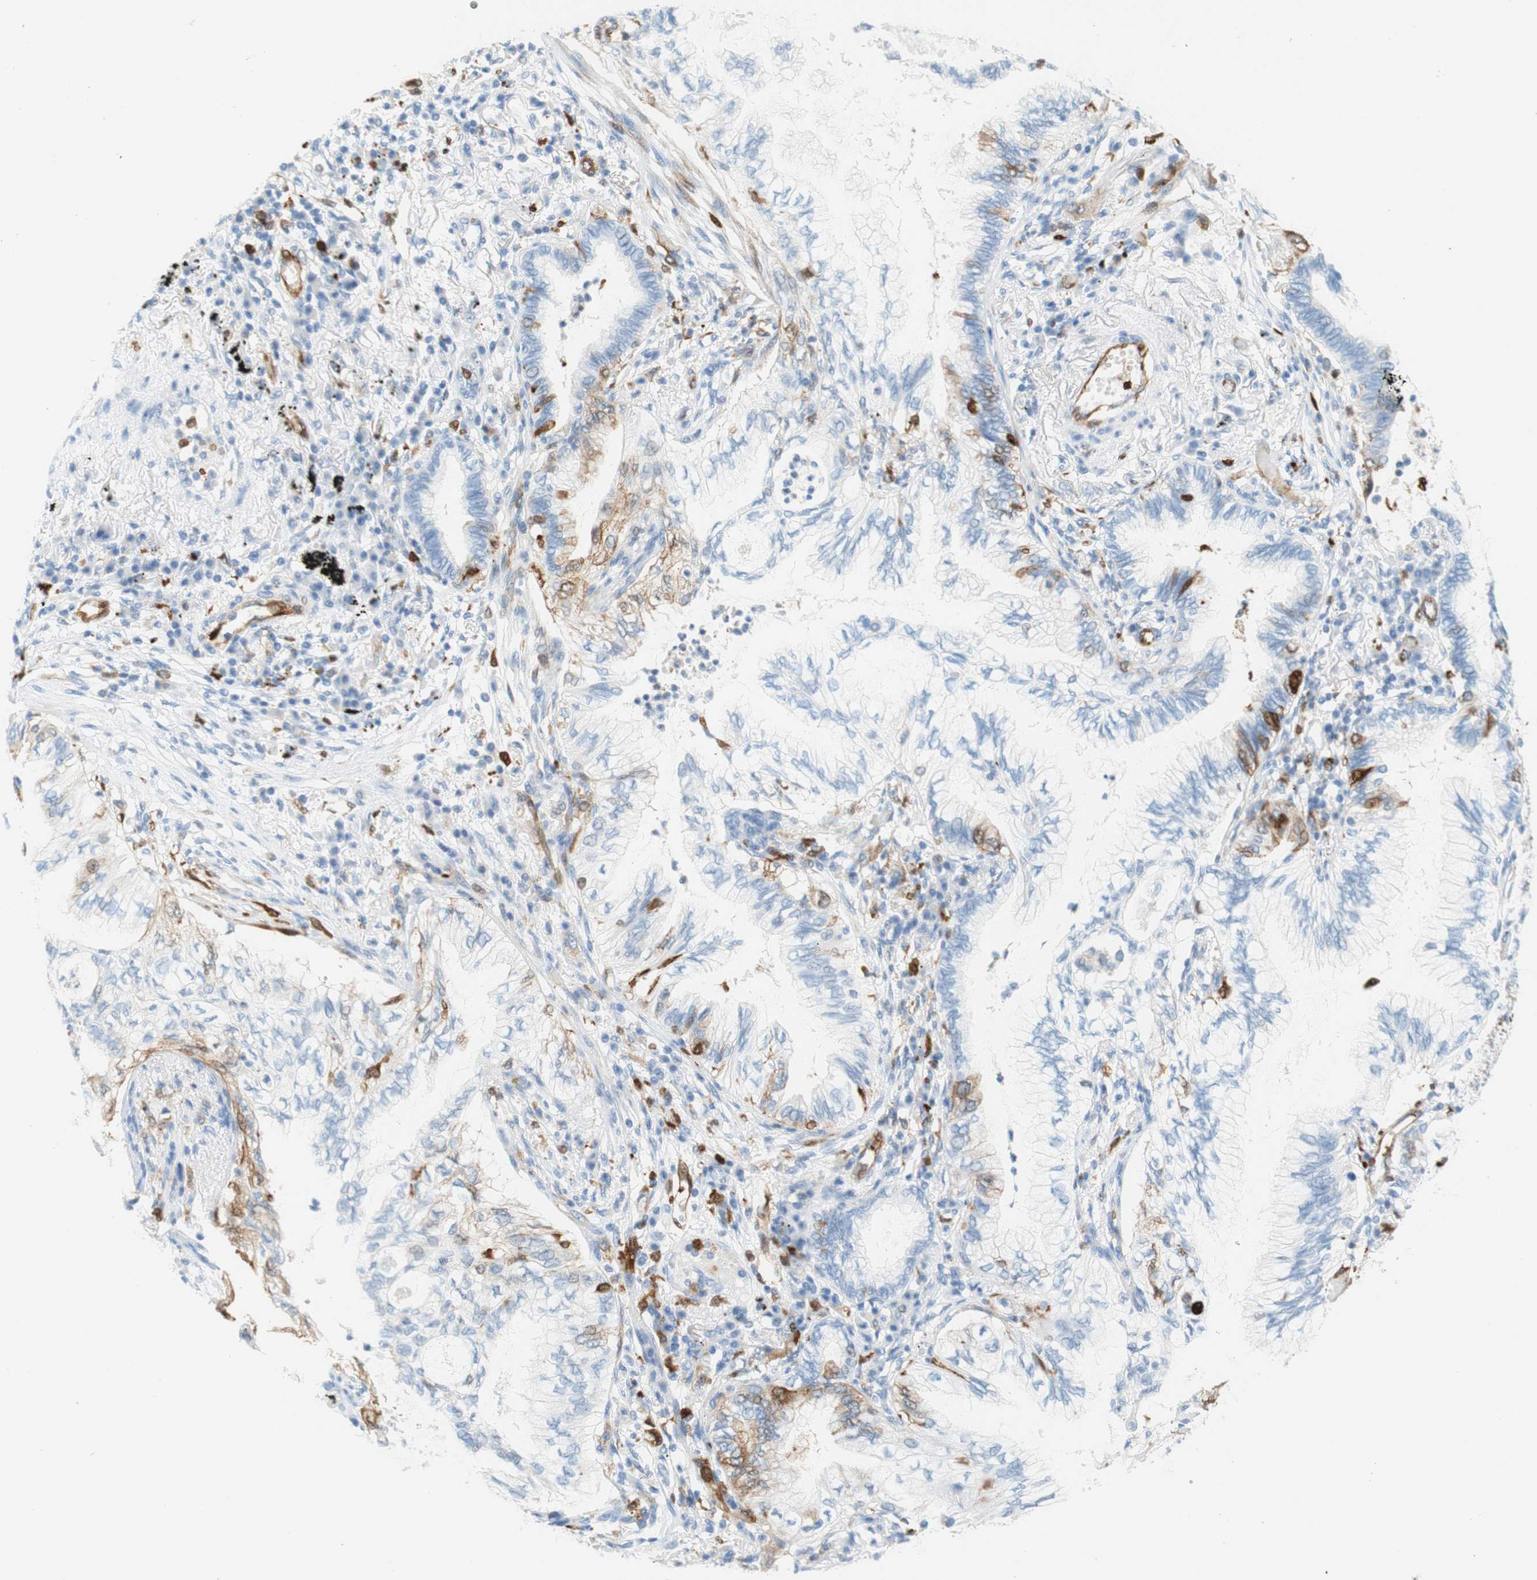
{"staining": {"intensity": "weak", "quantity": "<25%", "location": "cytoplasmic/membranous"}, "tissue": "lung cancer", "cell_type": "Tumor cells", "image_type": "cancer", "snomed": [{"axis": "morphology", "description": "Normal tissue, NOS"}, {"axis": "morphology", "description": "Adenocarcinoma, NOS"}, {"axis": "topography", "description": "Bronchus"}, {"axis": "topography", "description": "Lung"}], "caption": "There is no significant staining in tumor cells of lung cancer.", "gene": "STMN1", "patient": {"sex": "female", "age": 70}}